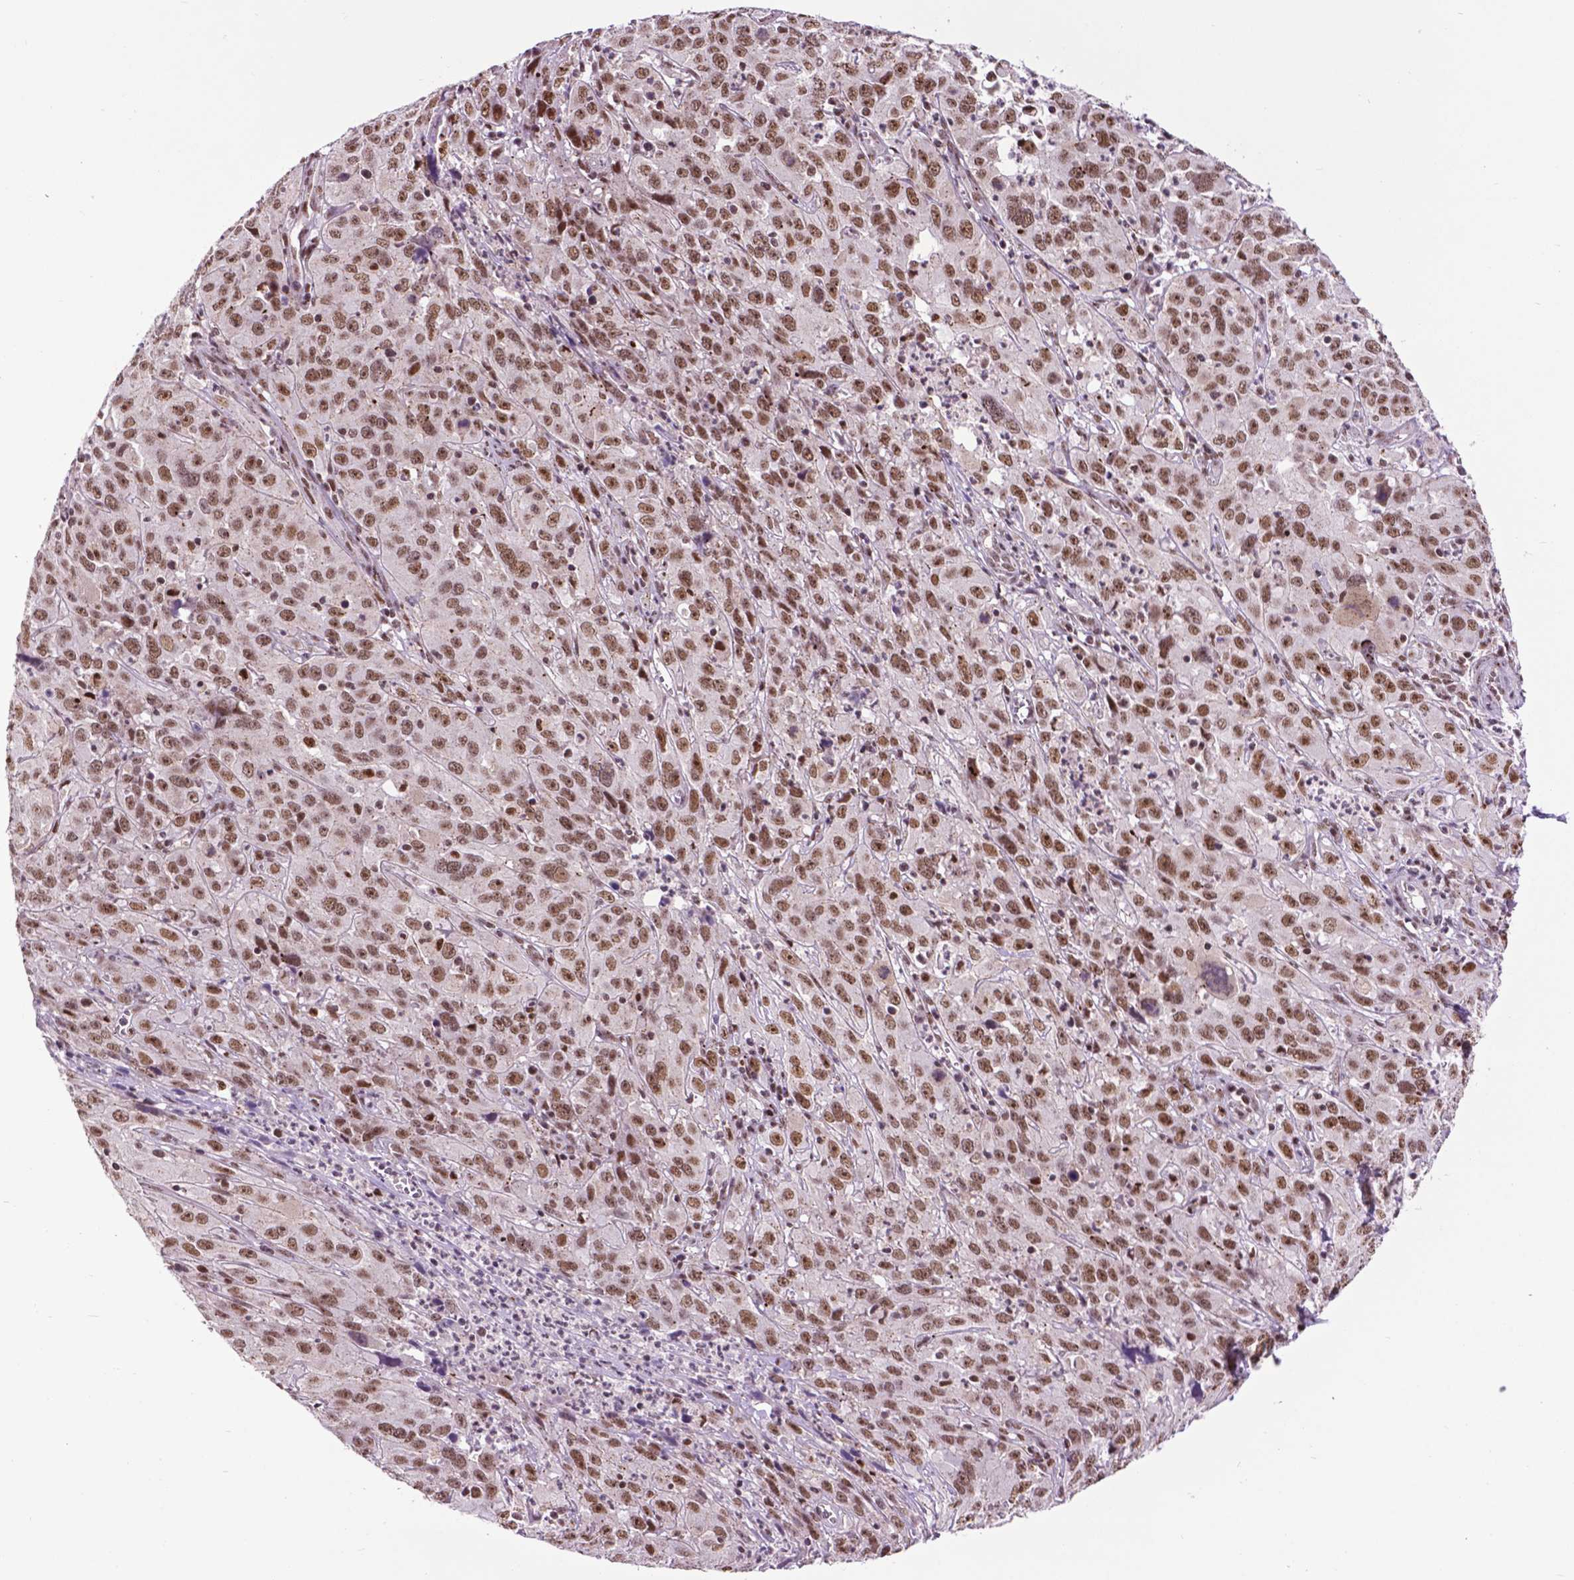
{"staining": {"intensity": "strong", "quantity": ">75%", "location": "nuclear"}, "tissue": "cervical cancer", "cell_type": "Tumor cells", "image_type": "cancer", "snomed": [{"axis": "morphology", "description": "Squamous cell carcinoma, NOS"}, {"axis": "topography", "description": "Cervix"}], "caption": "Strong nuclear expression for a protein is appreciated in about >75% of tumor cells of cervical cancer (squamous cell carcinoma) using immunohistochemistry.", "gene": "EAF1", "patient": {"sex": "female", "age": 32}}